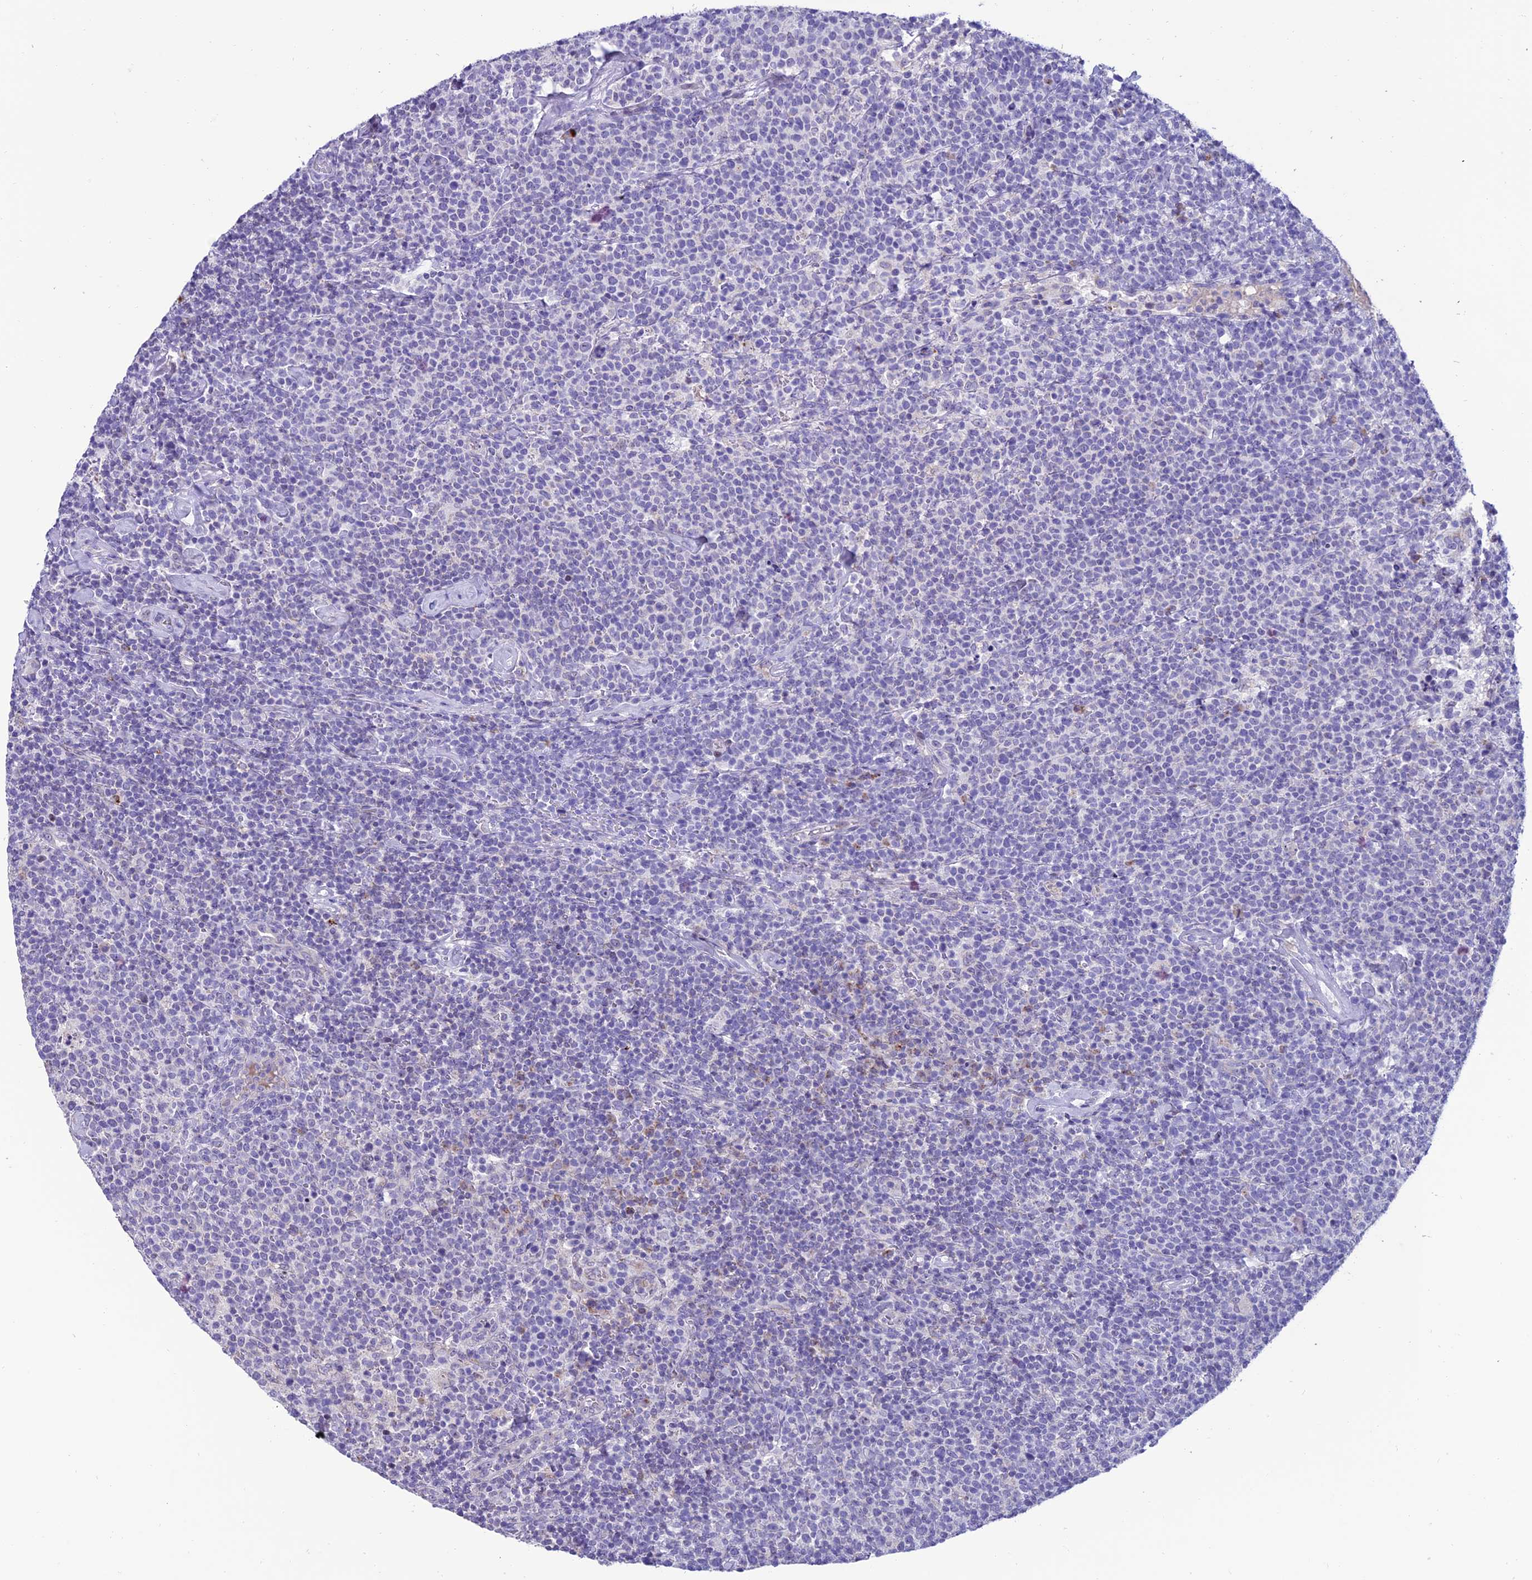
{"staining": {"intensity": "negative", "quantity": "none", "location": "none"}, "tissue": "lymphoma", "cell_type": "Tumor cells", "image_type": "cancer", "snomed": [{"axis": "morphology", "description": "Malignant lymphoma, non-Hodgkin's type, High grade"}, {"axis": "topography", "description": "Lymph node"}], "caption": "This is an immunohistochemistry (IHC) image of human high-grade malignant lymphoma, non-Hodgkin's type. There is no positivity in tumor cells.", "gene": "SLC10A1", "patient": {"sex": "male", "age": 61}}